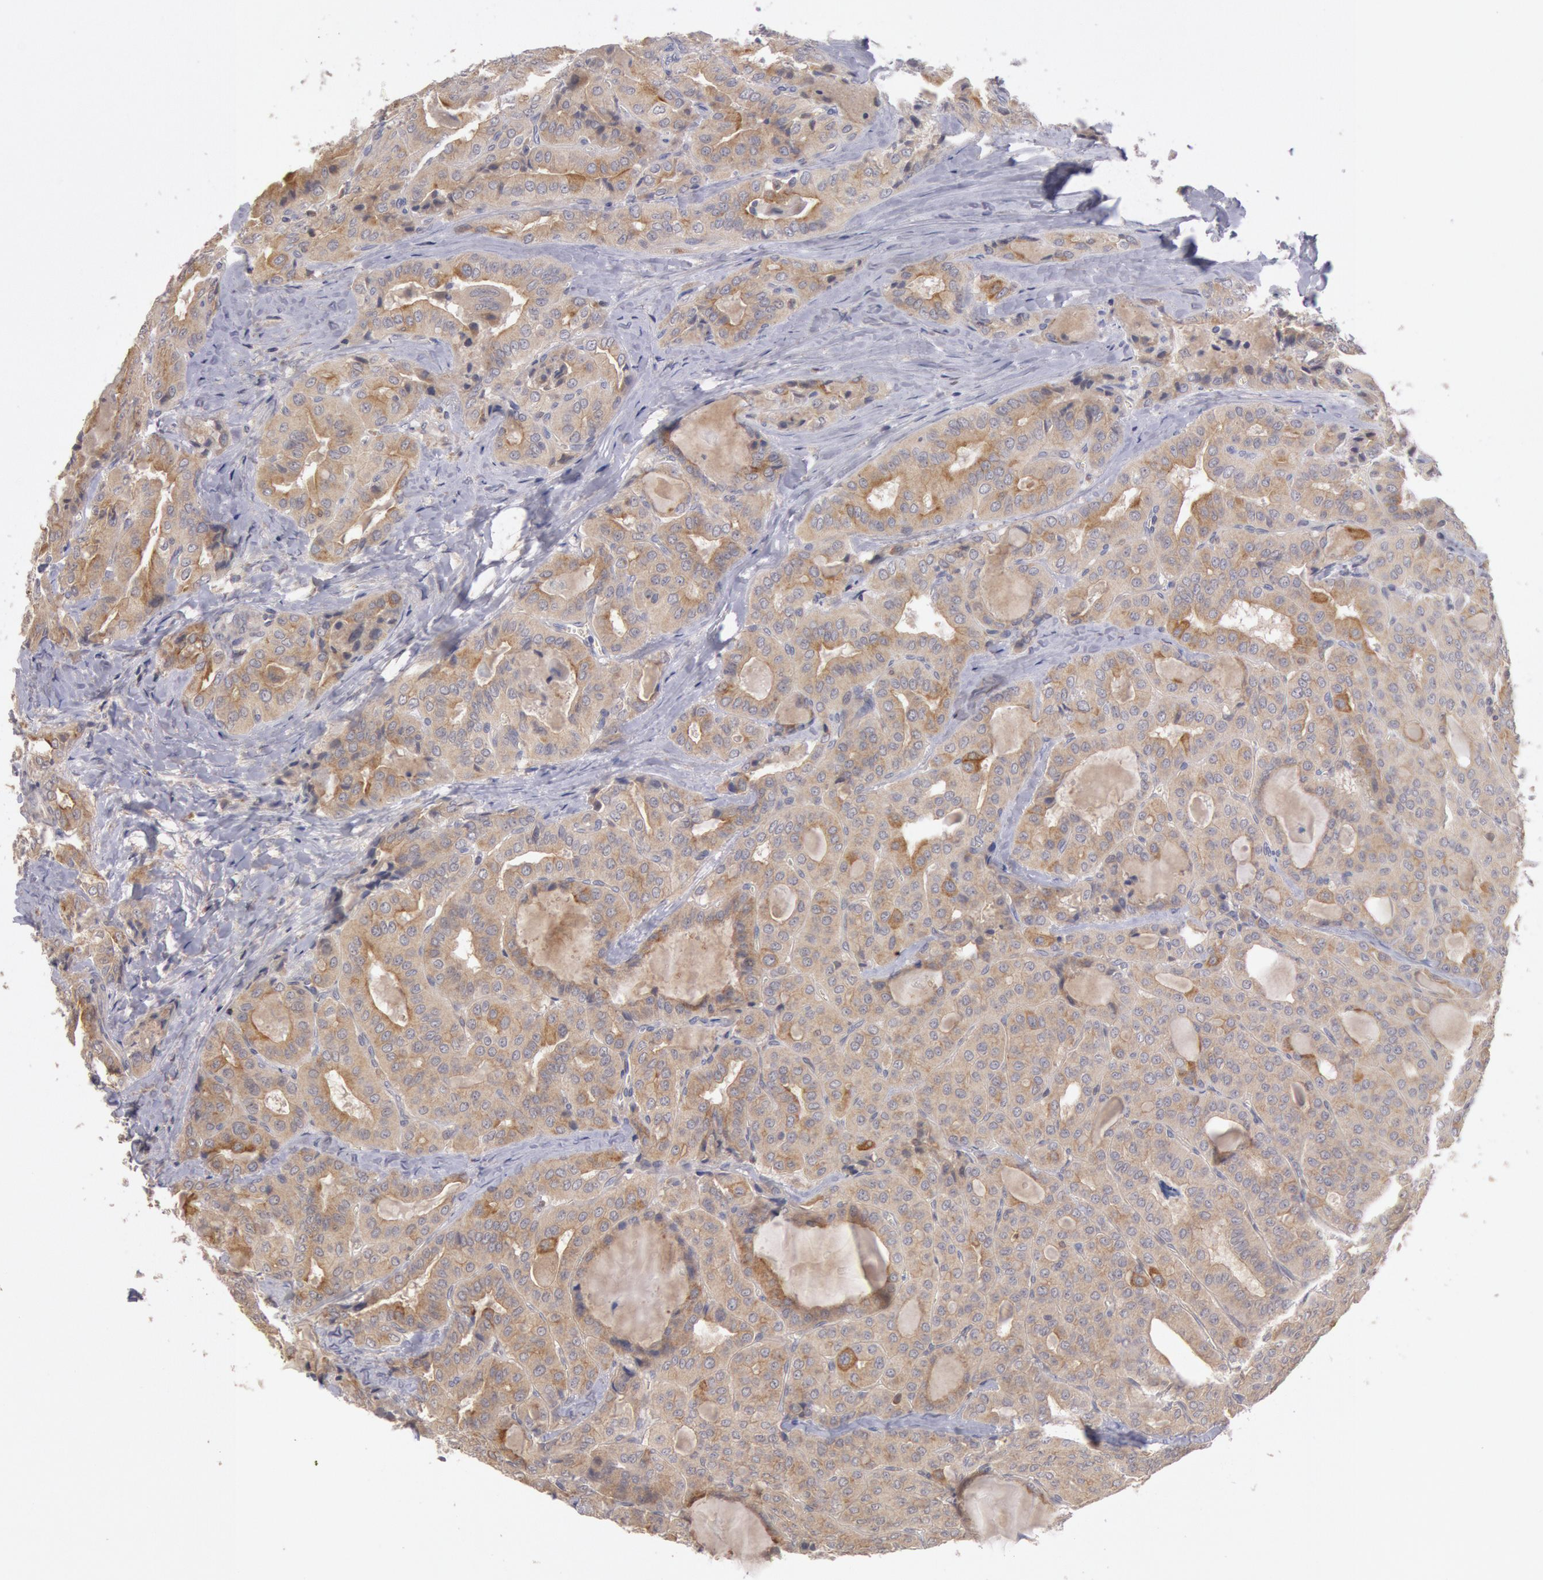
{"staining": {"intensity": "moderate", "quantity": "25%-75%", "location": "cytoplasmic/membranous"}, "tissue": "thyroid cancer", "cell_type": "Tumor cells", "image_type": "cancer", "snomed": [{"axis": "morphology", "description": "Papillary adenocarcinoma, NOS"}, {"axis": "topography", "description": "Thyroid gland"}], "caption": "An immunohistochemistry (IHC) histopathology image of neoplastic tissue is shown. Protein staining in brown labels moderate cytoplasmic/membranous positivity in papillary adenocarcinoma (thyroid) within tumor cells.", "gene": "PLA2G6", "patient": {"sex": "female", "age": 71}}